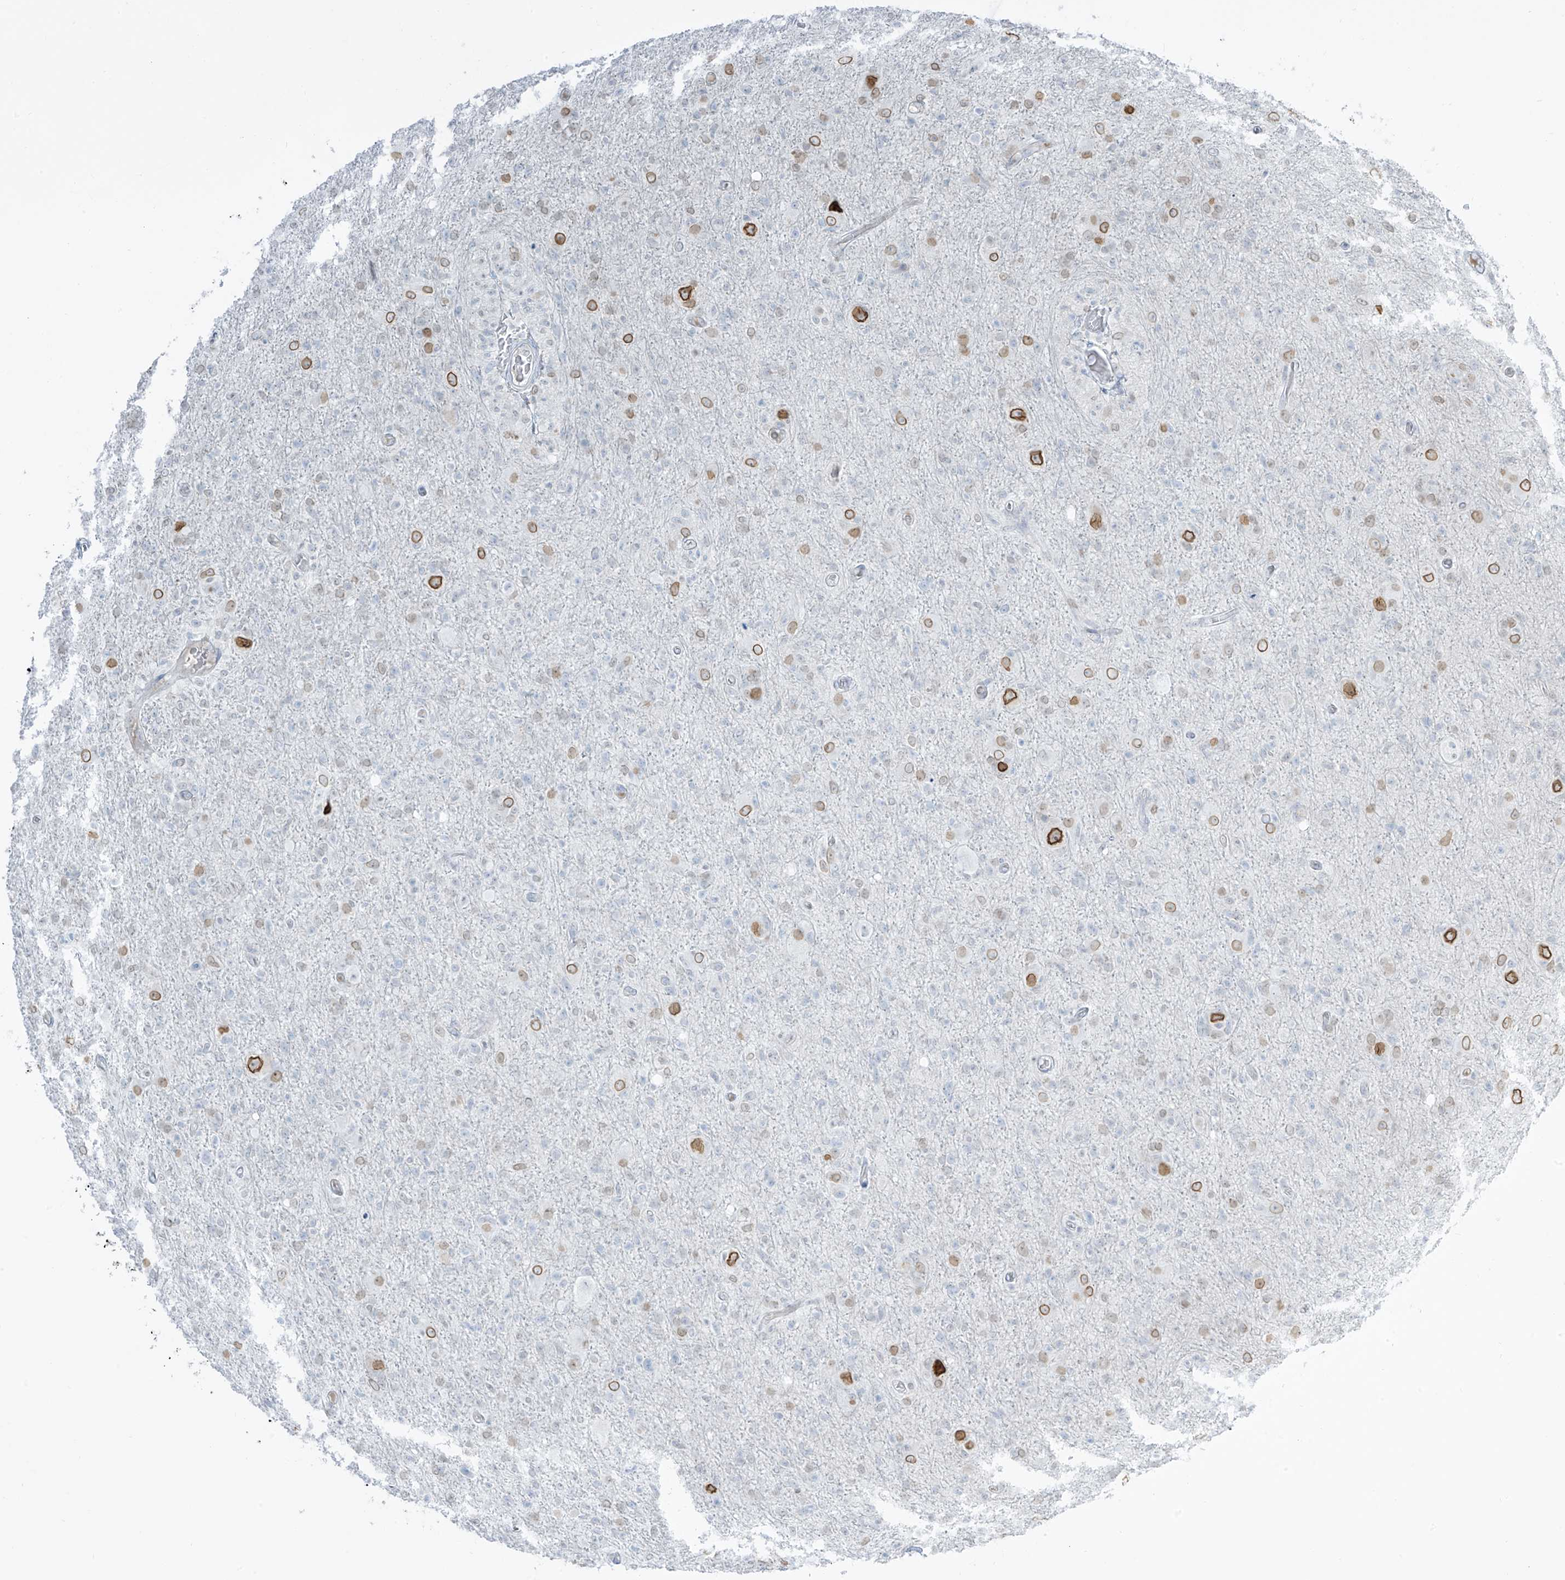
{"staining": {"intensity": "moderate", "quantity": "<25%", "location": "nuclear"}, "tissue": "glioma", "cell_type": "Tumor cells", "image_type": "cancer", "snomed": [{"axis": "morphology", "description": "Glioma, malignant, High grade"}, {"axis": "topography", "description": "Brain"}], "caption": "Glioma stained with a brown dye demonstrates moderate nuclear positive staining in approximately <25% of tumor cells.", "gene": "PRDM6", "patient": {"sex": "female", "age": 57}}